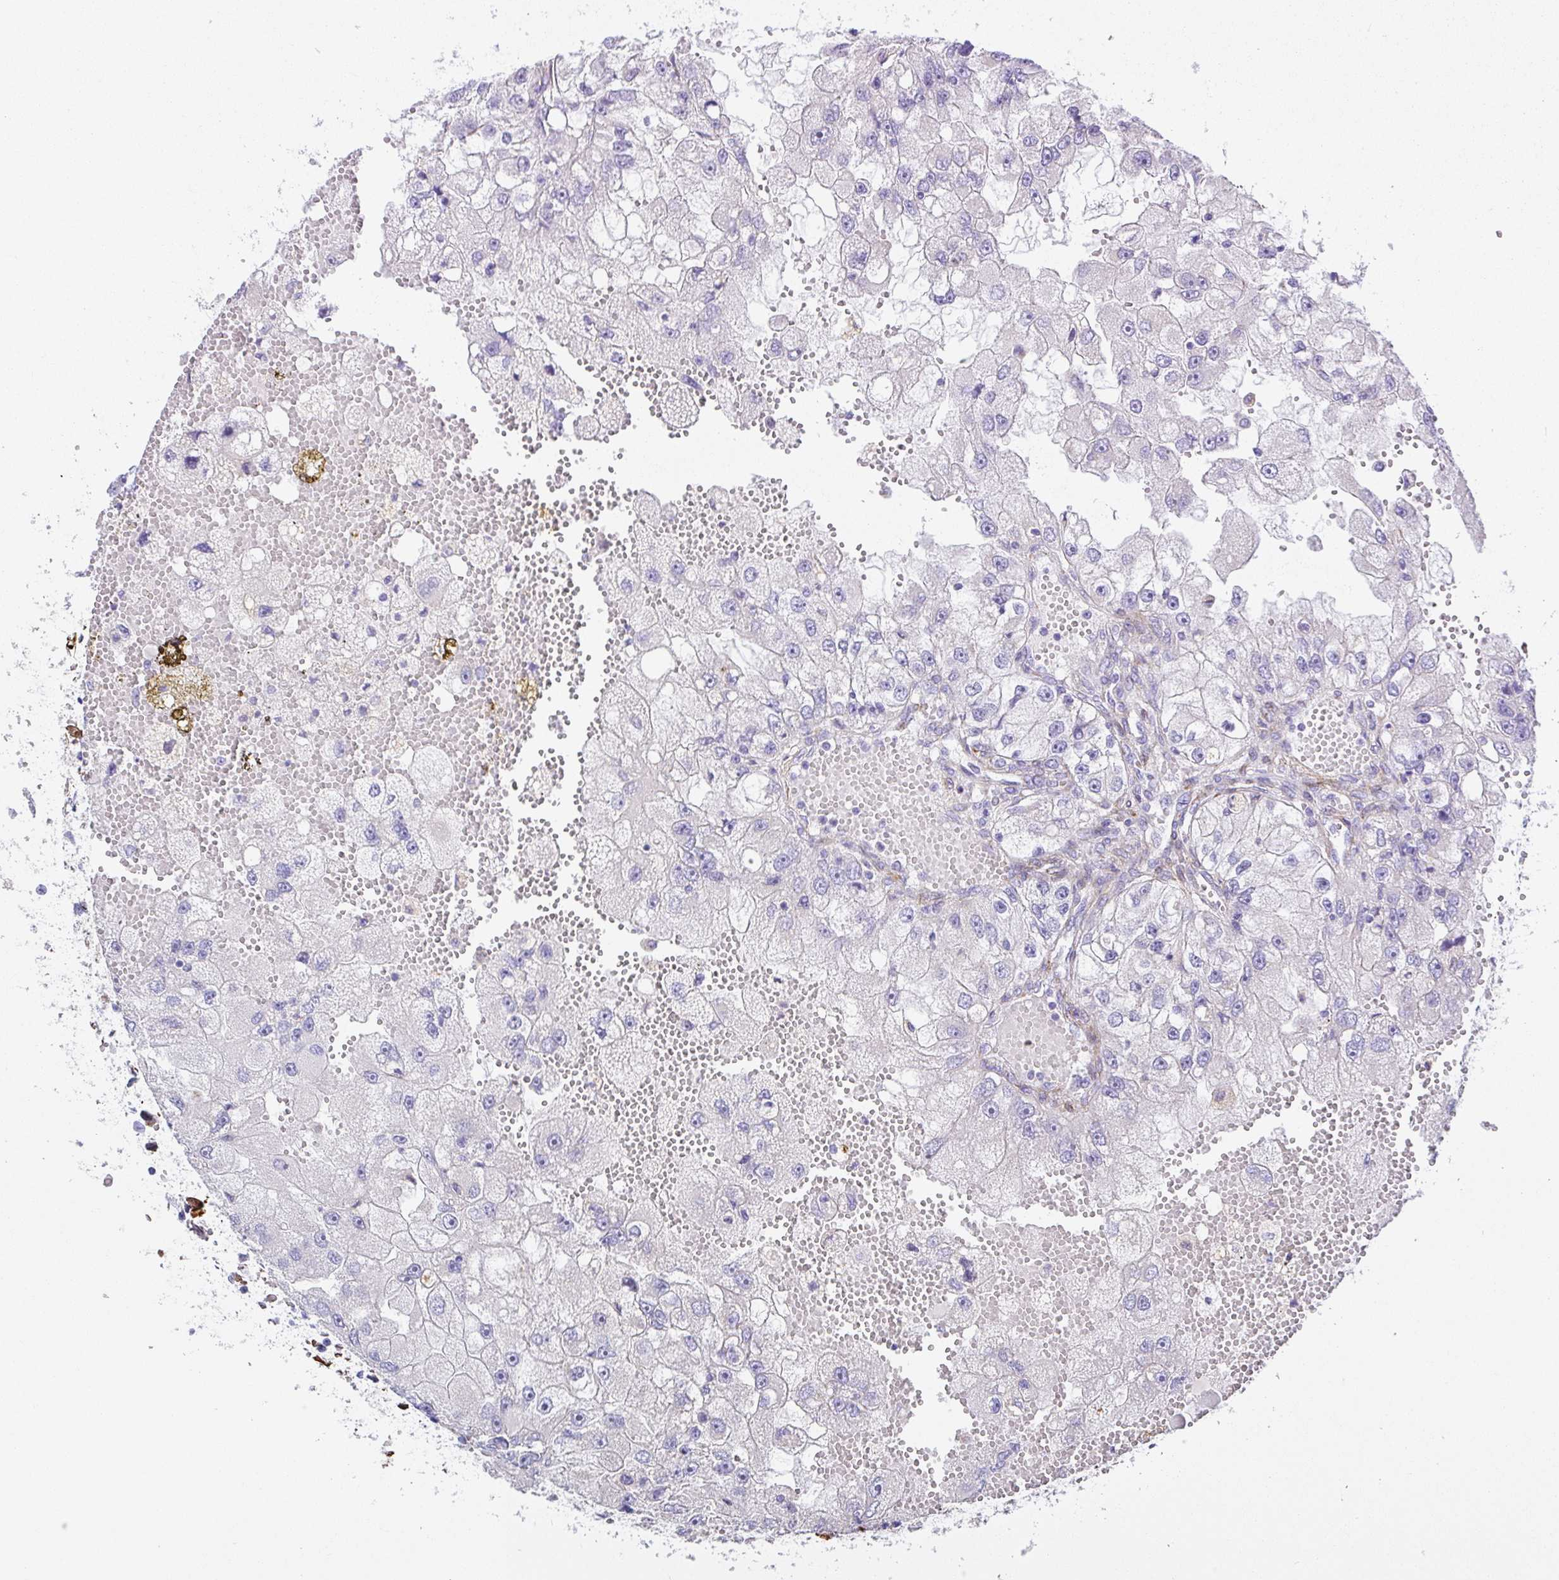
{"staining": {"intensity": "negative", "quantity": "none", "location": "none"}, "tissue": "renal cancer", "cell_type": "Tumor cells", "image_type": "cancer", "snomed": [{"axis": "morphology", "description": "Adenocarcinoma, NOS"}, {"axis": "topography", "description": "Kidney"}], "caption": "High power microscopy micrograph of an immunohistochemistry (IHC) image of adenocarcinoma (renal), revealing no significant positivity in tumor cells.", "gene": "SLC25A17", "patient": {"sex": "male", "age": 63}}